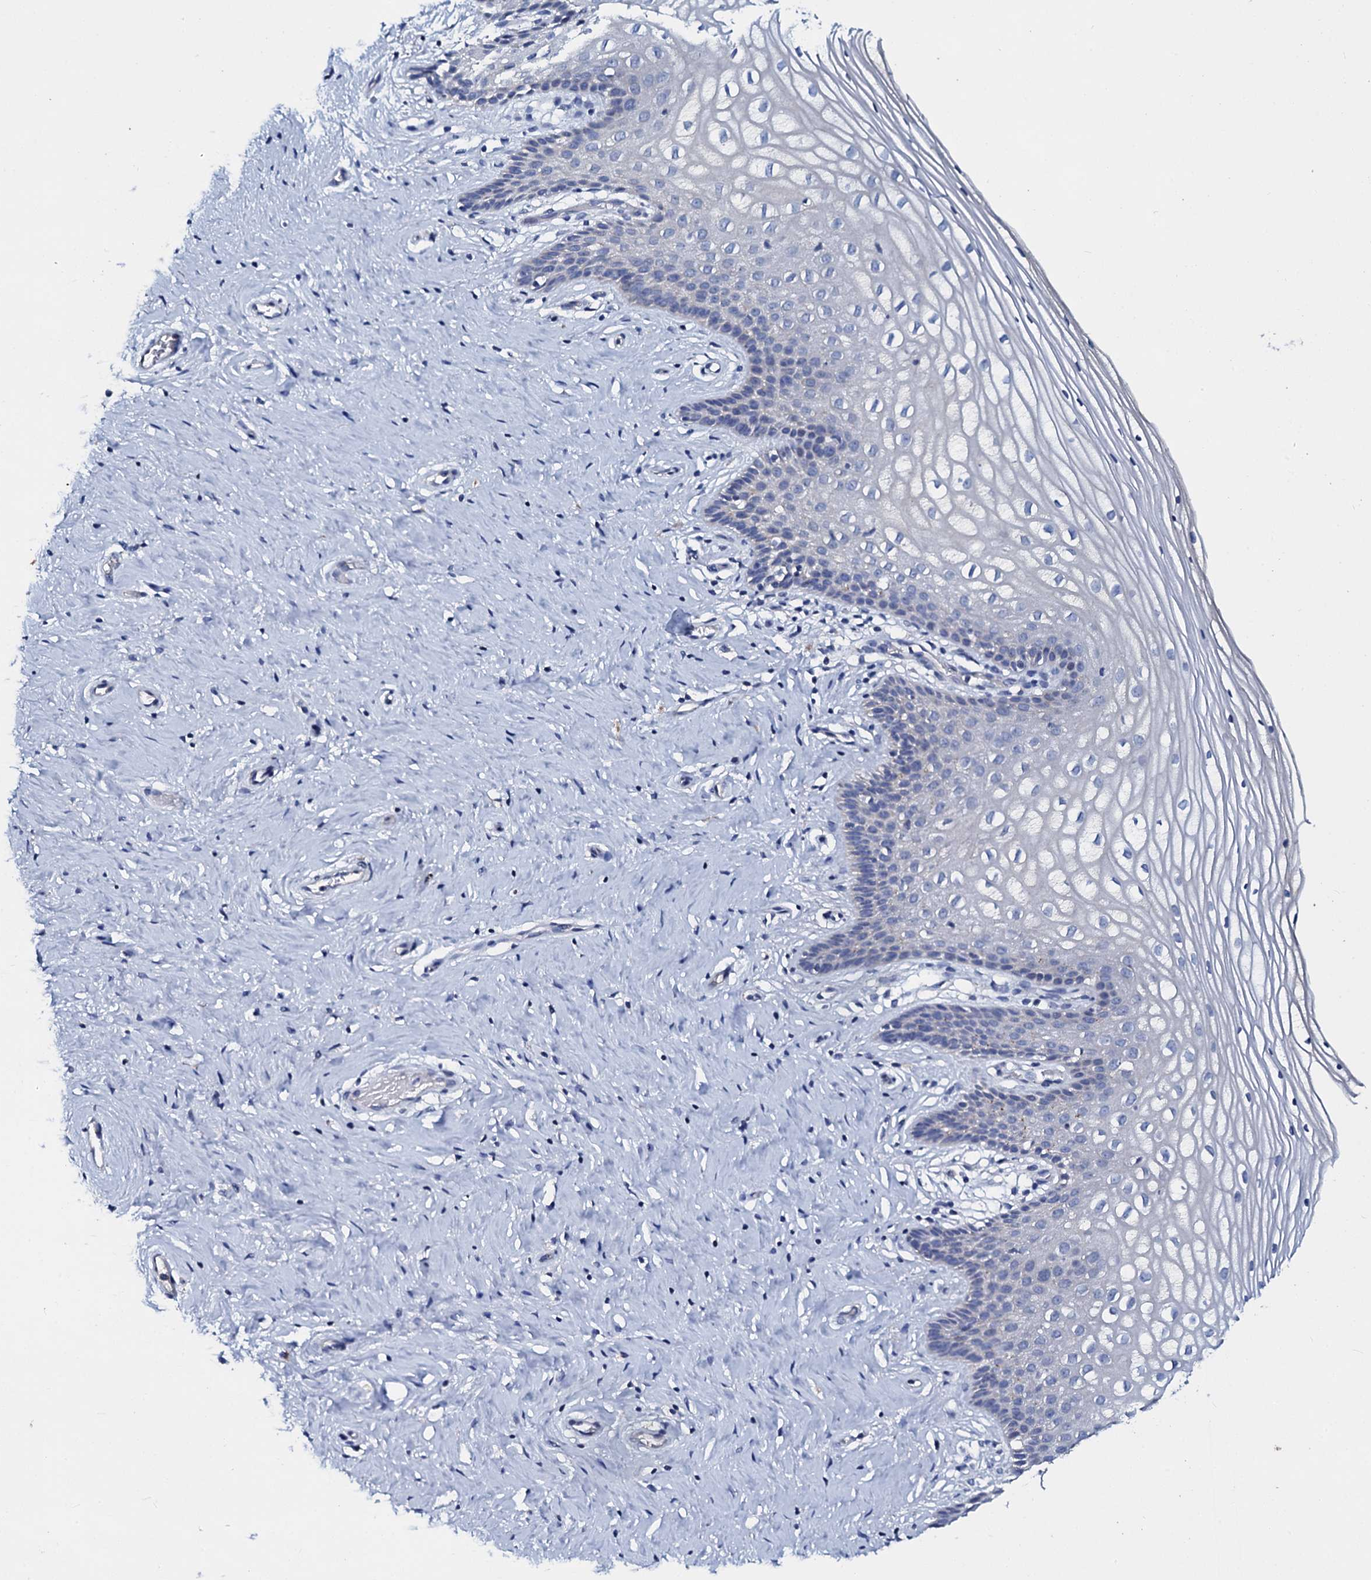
{"staining": {"intensity": "negative", "quantity": "none", "location": "none"}, "tissue": "cervix", "cell_type": "Glandular cells", "image_type": "normal", "snomed": [{"axis": "morphology", "description": "Normal tissue, NOS"}, {"axis": "topography", "description": "Cervix"}], "caption": "Histopathology image shows no significant protein positivity in glandular cells of normal cervix. Nuclei are stained in blue.", "gene": "SLC37A4", "patient": {"sex": "female", "age": 33}}